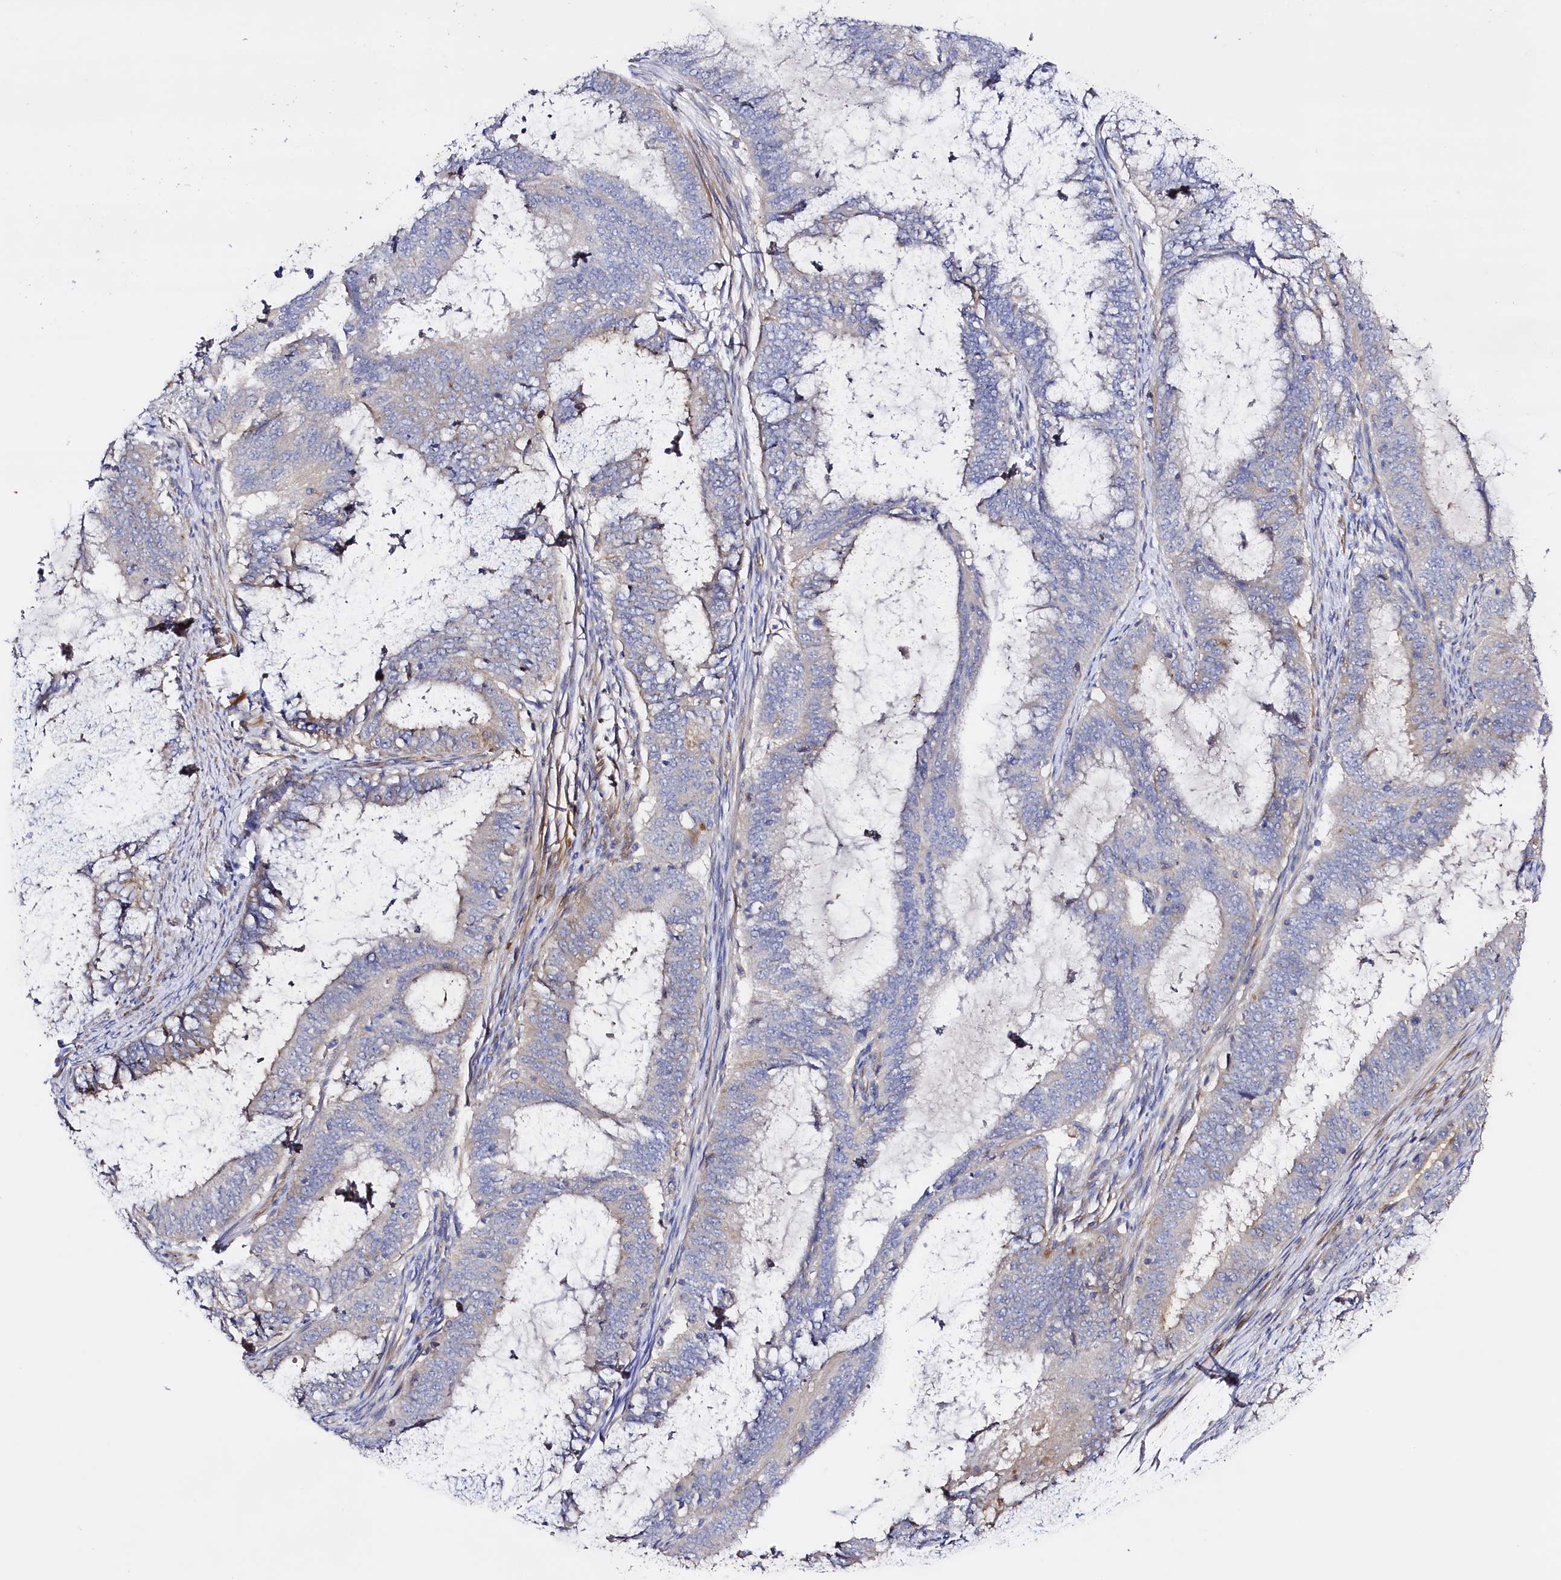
{"staining": {"intensity": "weak", "quantity": "<25%", "location": "cytoplasmic/membranous"}, "tissue": "endometrial cancer", "cell_type": "Tumor cells", "image_type": "cancer", "snomed": [{"axis": "morphology", "description": "Adenocarcinoma, NOS"}, {"axis": "topography", "description": "Endometrium"}], "caption": "This is an immunohistochemistry histopathology image of adenocarcinoma (endometrial). There is no expression in tumor cells.", "gene": "SLC7A1", "patient": {"sex": "female", "age": 51}}